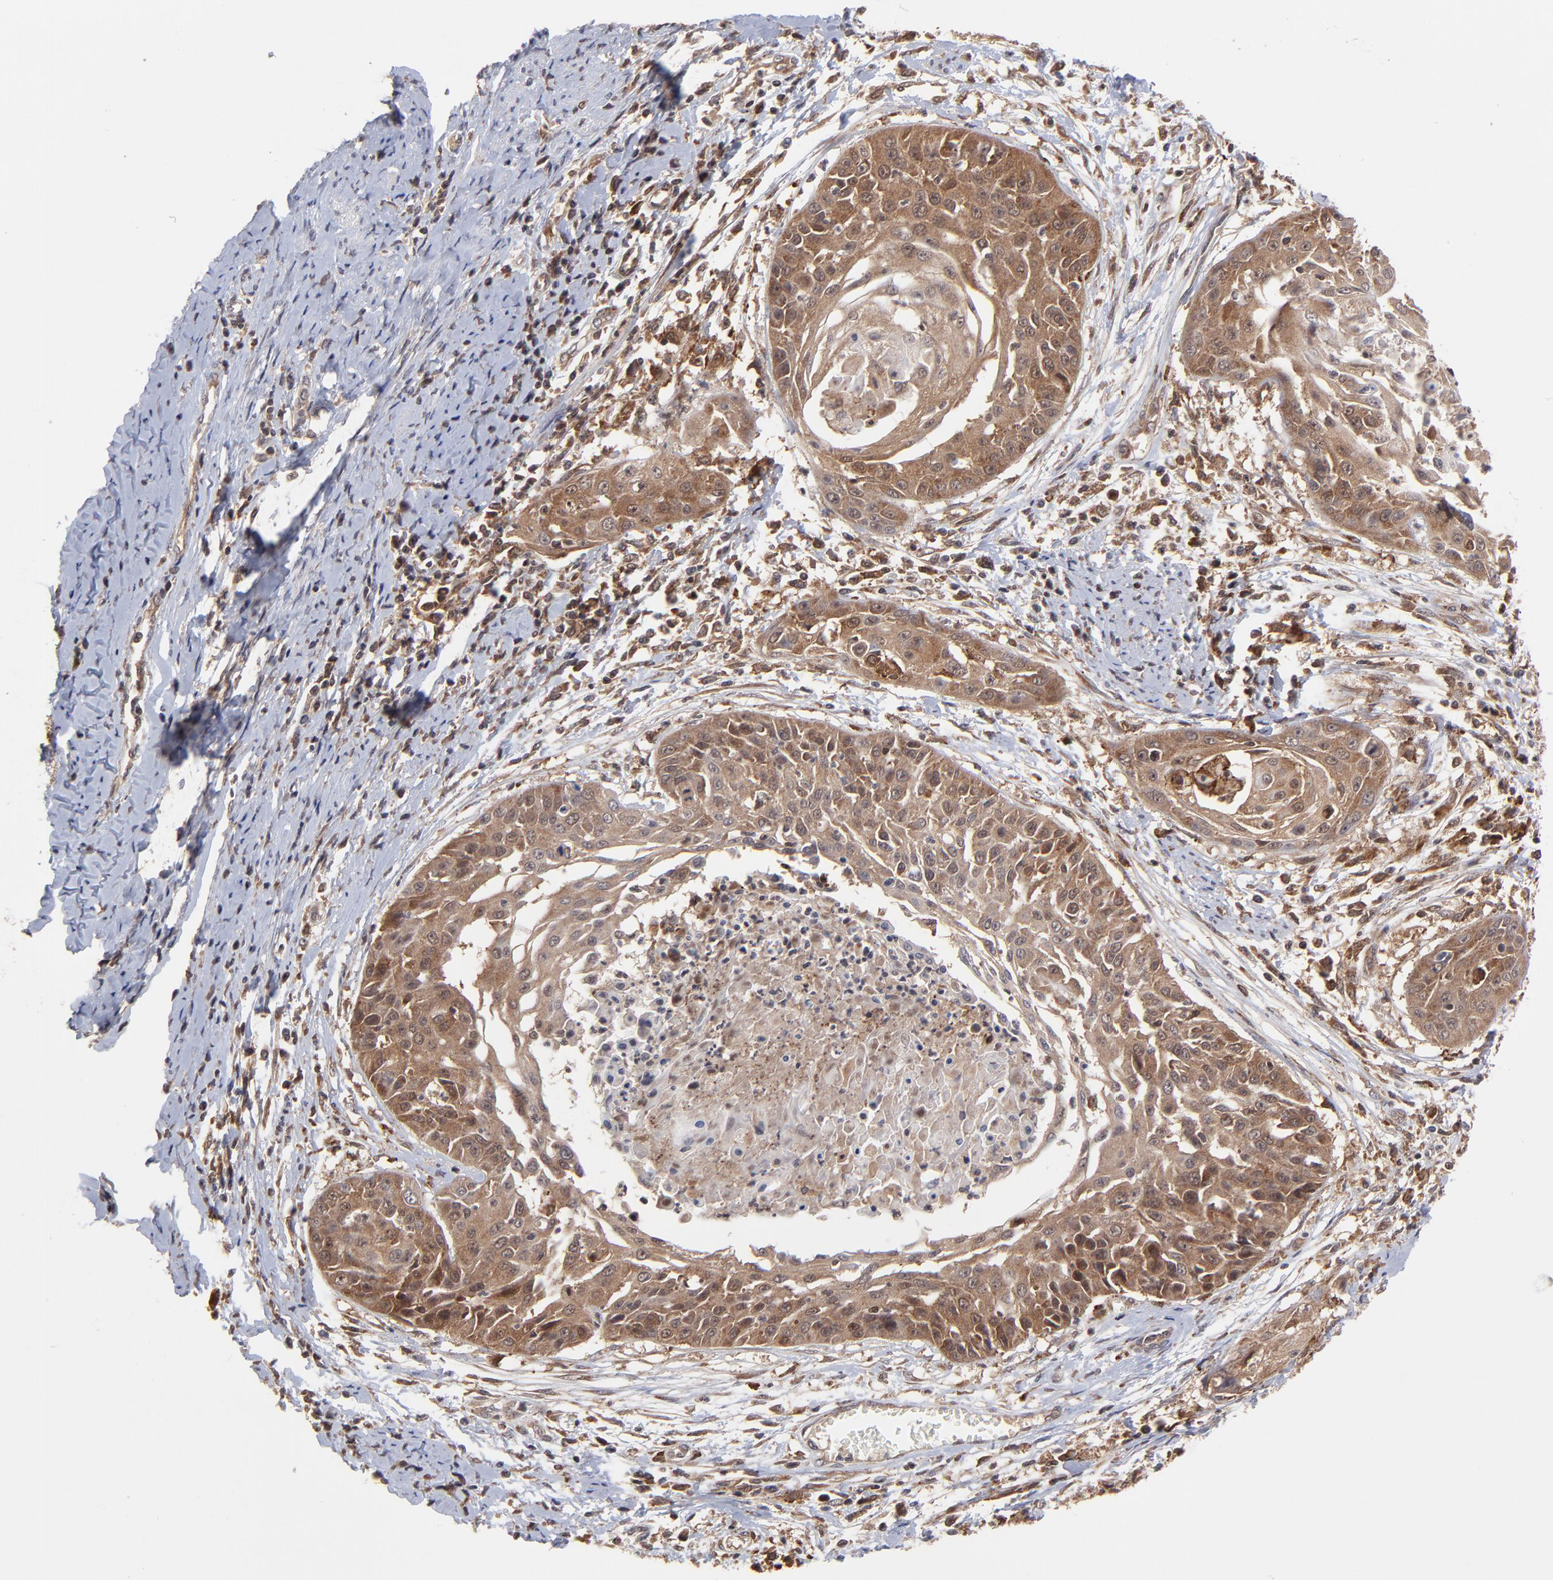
{"staining": {"intensity": "moderate", "quantity": ">75%", "location": "cytoplasmic/membranous"}, "tissue": "cervical cancer", "cell_type": "Tumor cells", "image_type": "cancer", "snomed": [{"axis": "morphology", "description": "Squamous cell carcinoma, NOS"}, {"axis": "topography", "description": "Cervix"}], "caption": "Immunohistochemical staining of human cervical cancer displays moderate cytoplasmic/membranous protein staining in about >75% of tumor cells.", "gene": "UBE2L6", "patient": {"sex": "female", "age": 64}}